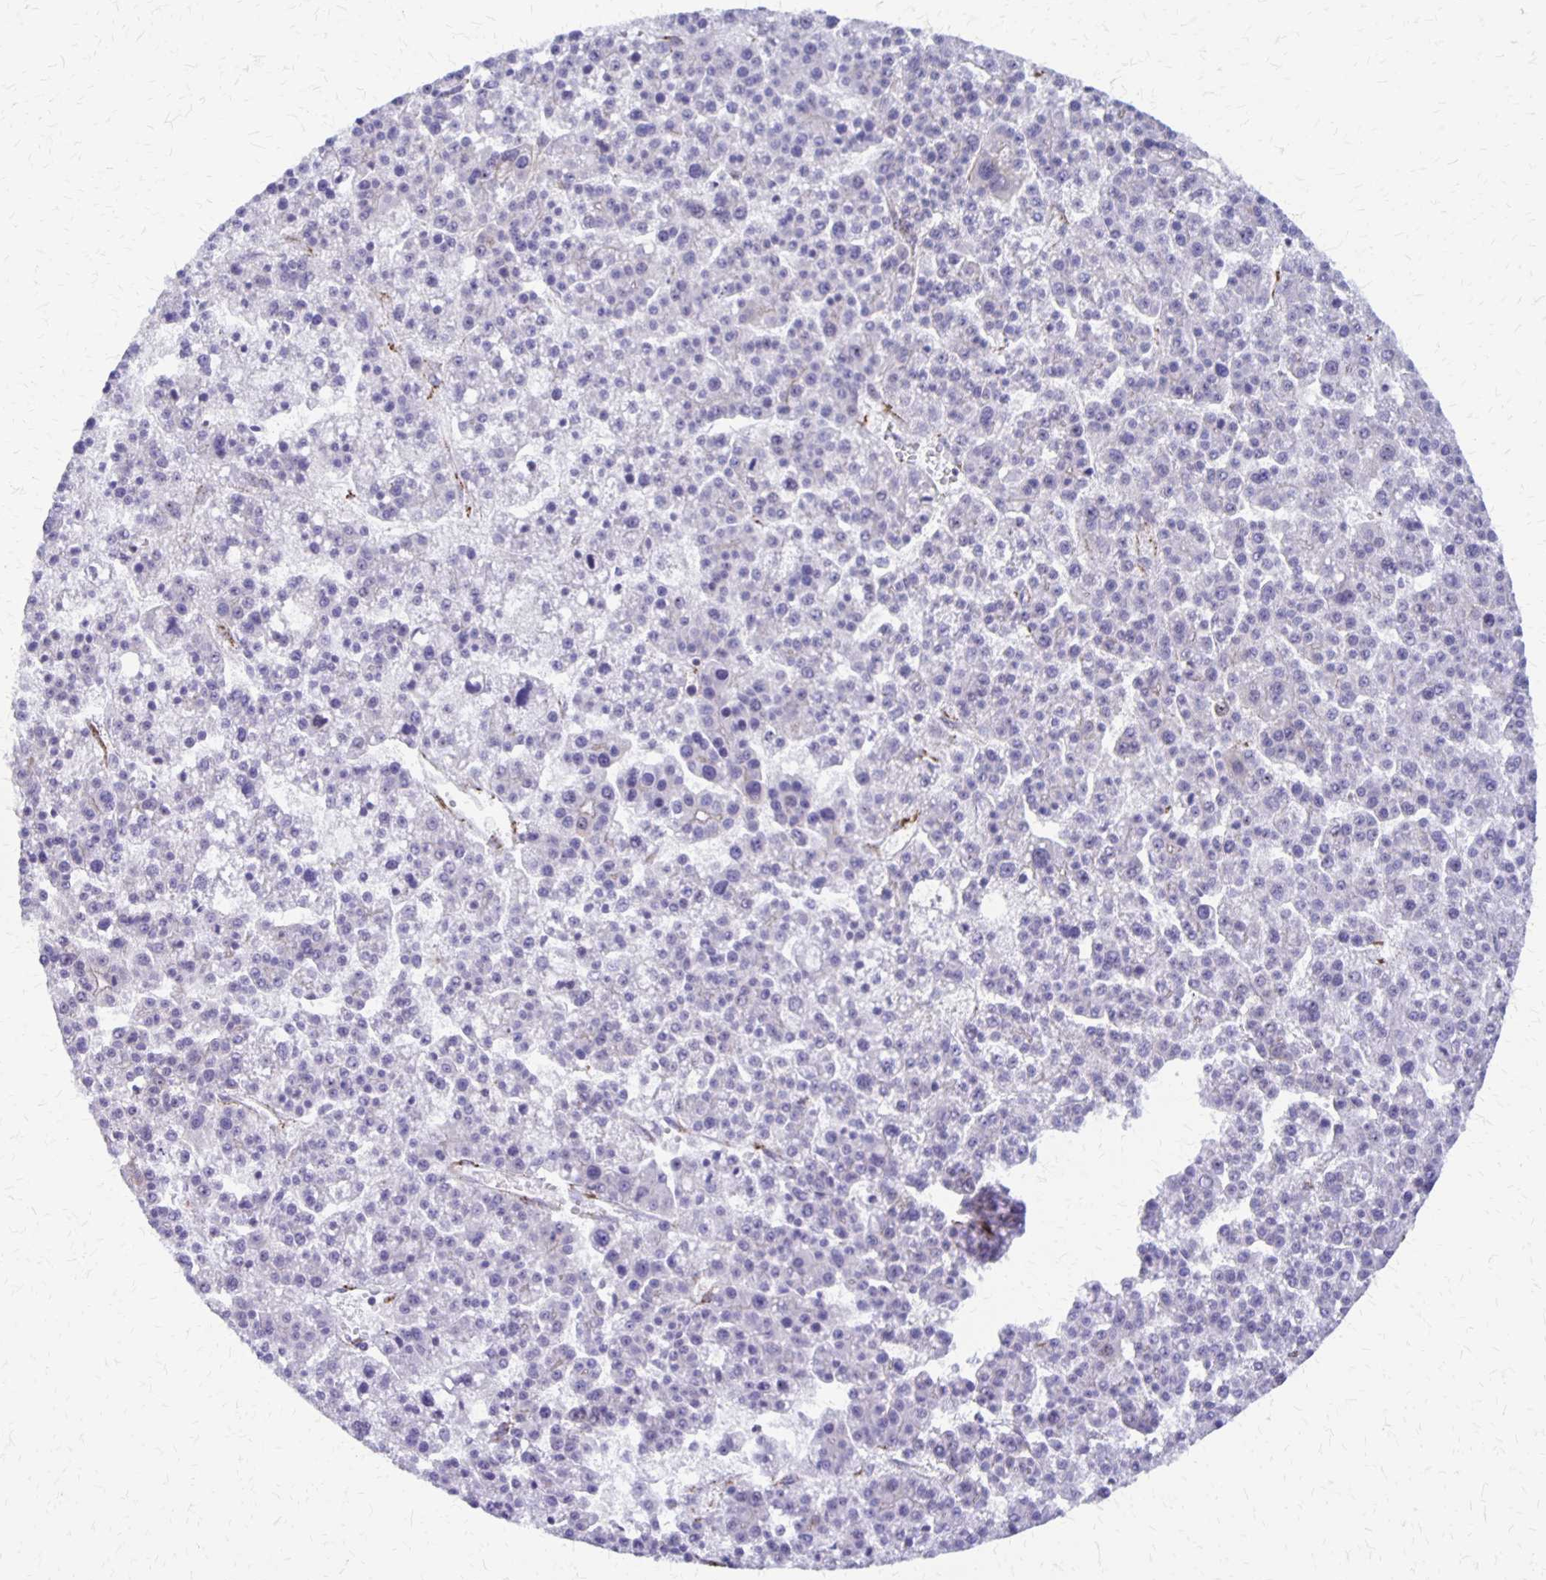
{"staining": {"intensity": "negative", "quantity": "none", "location": "none"}, "tissue": "liver cancer", "cell_type": "Tumor cells", "image_type": "cancer", "snomed": [{"axis": "morphology", "description": "Carcinoma, Hepatocellular, NOS"}, {"axis": "topography", "description": "Liver"}], "caption": "Immunohistochemical staining of hepatocellular carcinoma (liver) shows no significant positivity in tumor cells. (DAB IHC visualized using brightfield microscopy, high magnification).", "gene": "SEPTIN5", "patient": {"sex": "female", "age": 58}}